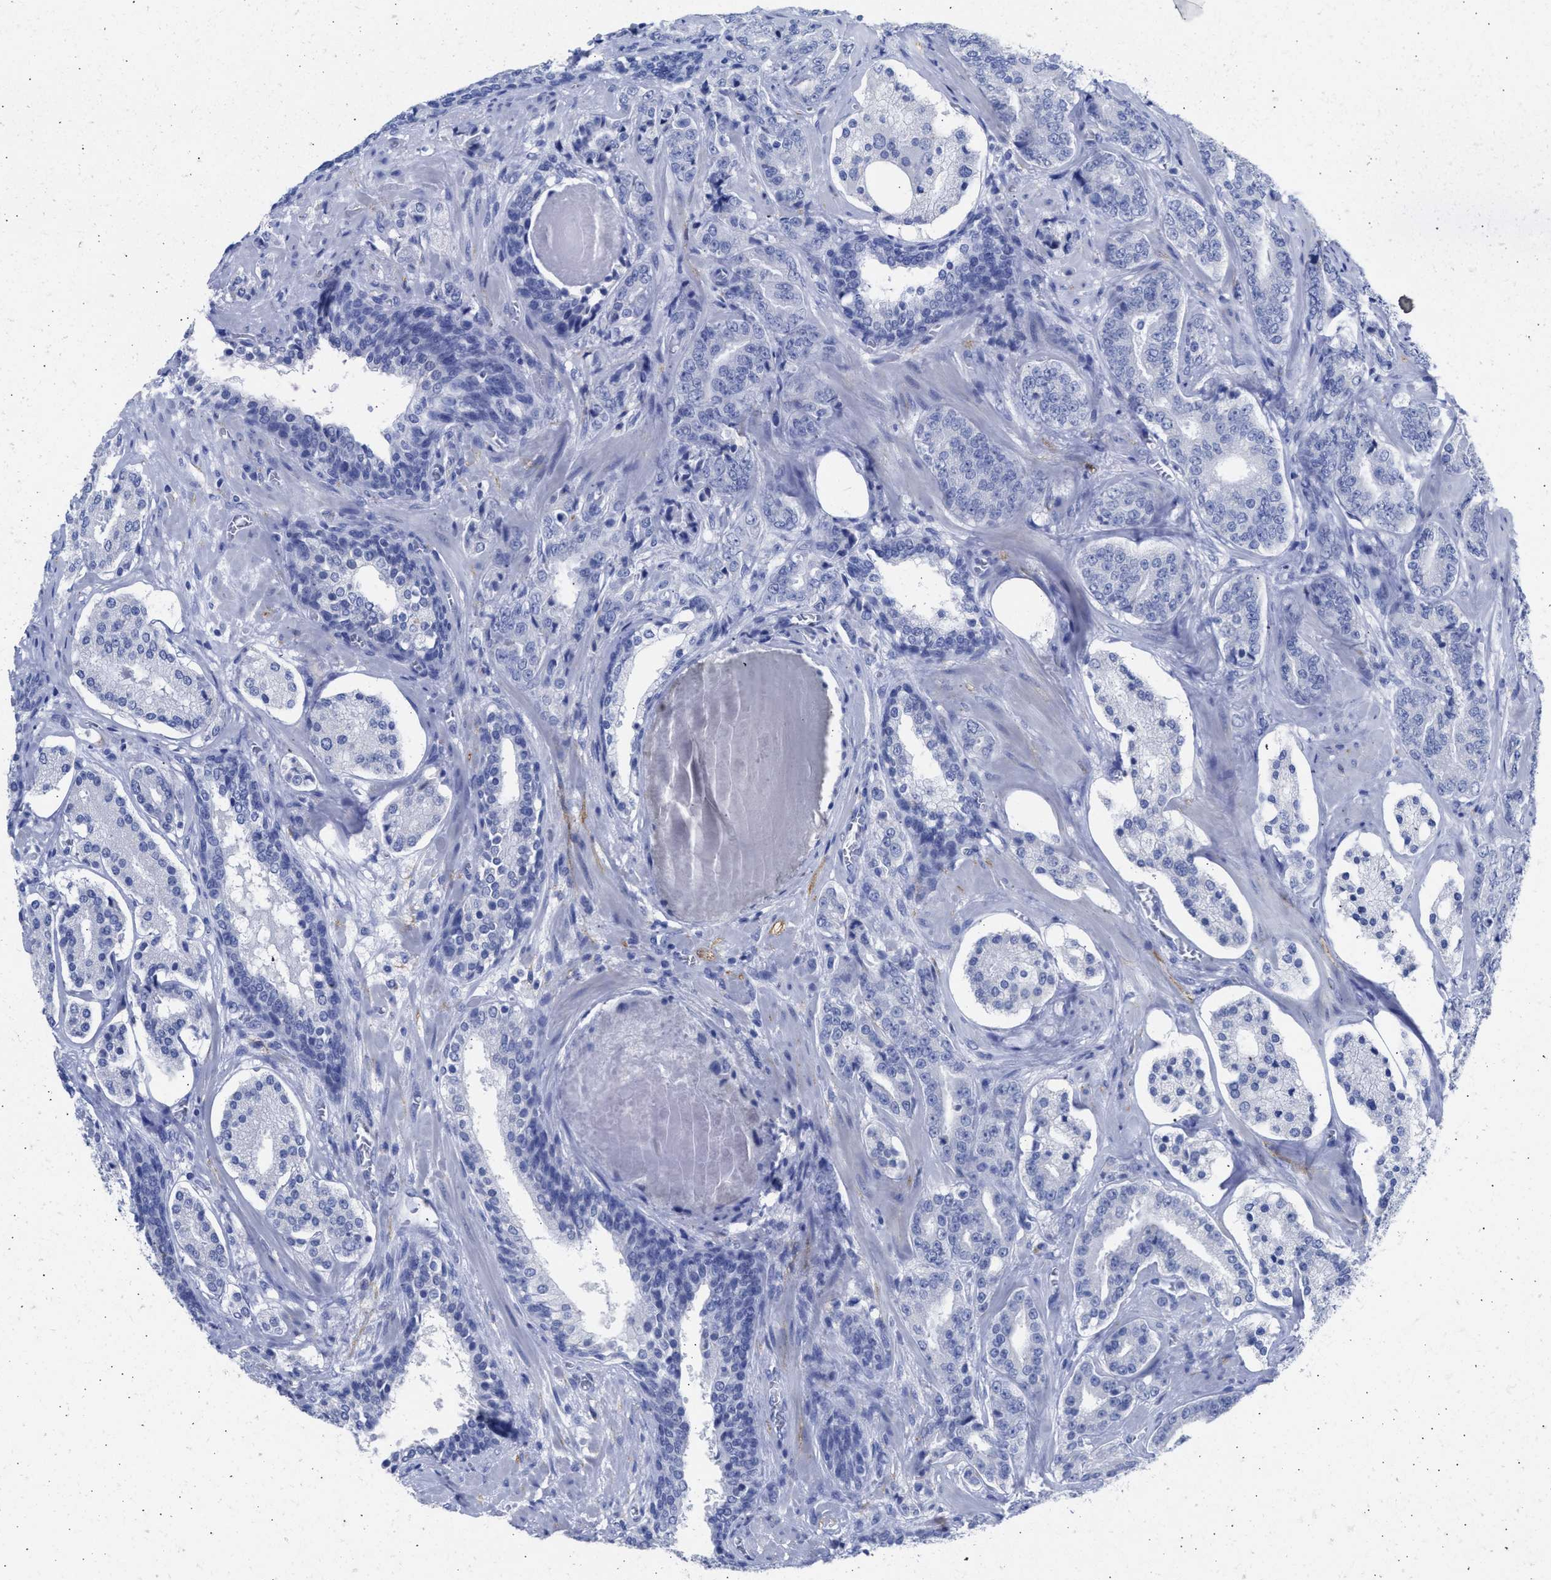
{"staining": {"intensity": "negative", "quantity": "none", "location": "none"}, "tissue": "prostate cancer", "cell_type": "Tumor cells", "image_type": "cancer", "snomed": [{"axis": "morphology", "description": "Adenocarcinoma, High grade"}, {"axis": "topography", "description": "Prostate"}], "caption": "The immunohistochemistry photomicrograph has no significant staining in tumor cells of prostate cancer tissue. (DAB immunohistochemistry visualized using brightfield microscopy, high magnification).", "gene": "NCAM1", "patient": {"sex": "male", "age": 60}}